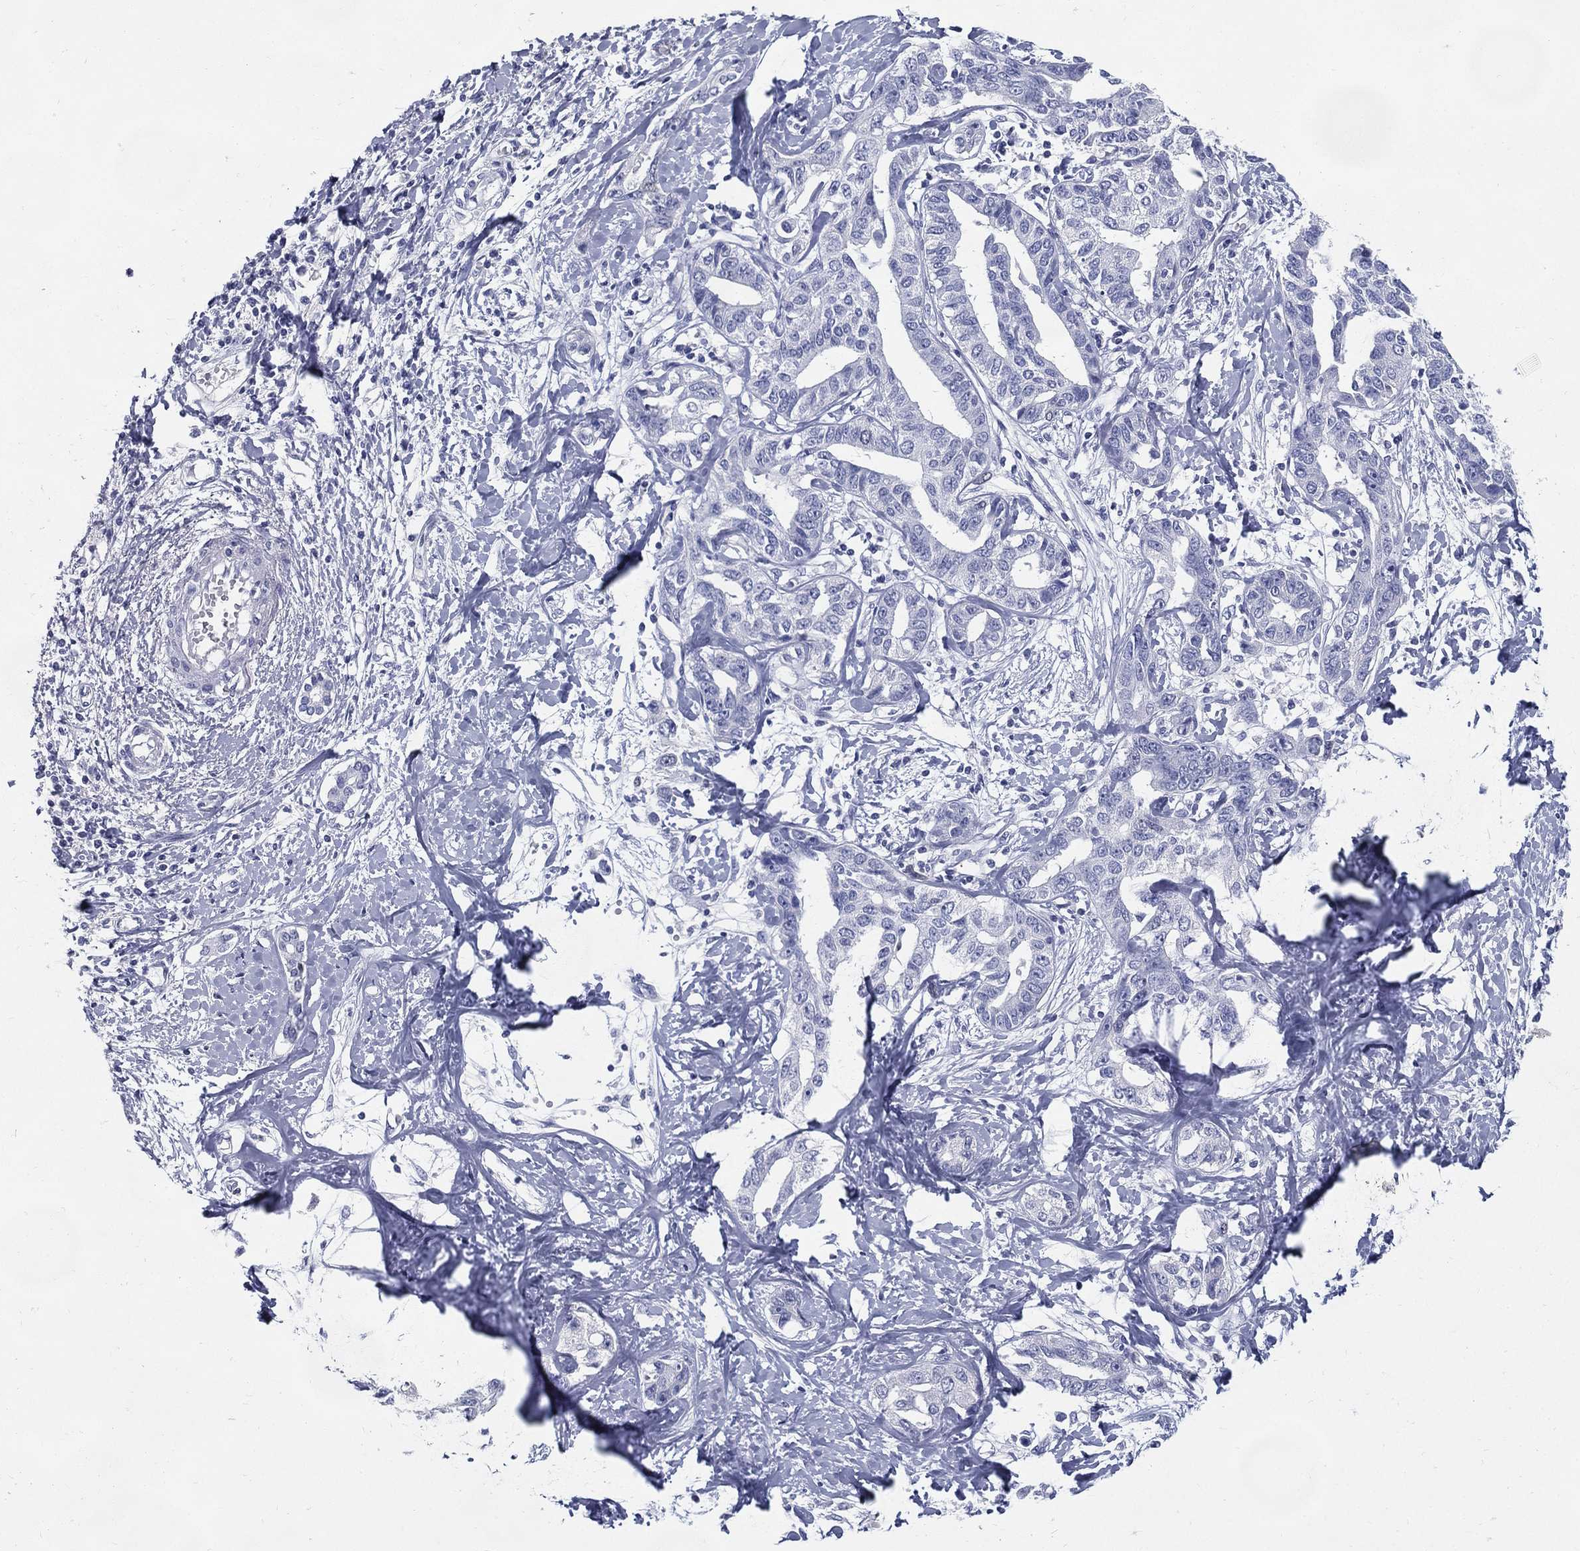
{"staining": {"intensity": "negative", "quantity": "none", "location": "none"}, "tissue": "liver cancer", "cell_type": "Tumor cells", "image_type": "cancer", "snomed": [{"axis": "morphology", "description": "Cholangiocarcinoma"}, {"axis": "topography", "description": "Liver"}], "caption": "Immunohistochemistry photomicrograph of neoplastic tissue: liver cancer (cholangiocarcinoma) stained with DAB (3,3'-diaminobenzidine) demonstrates no significant protein positivity in tumor cells.", "gene": "KIF2C", "patient": {"sex": "male", "age": 59}}